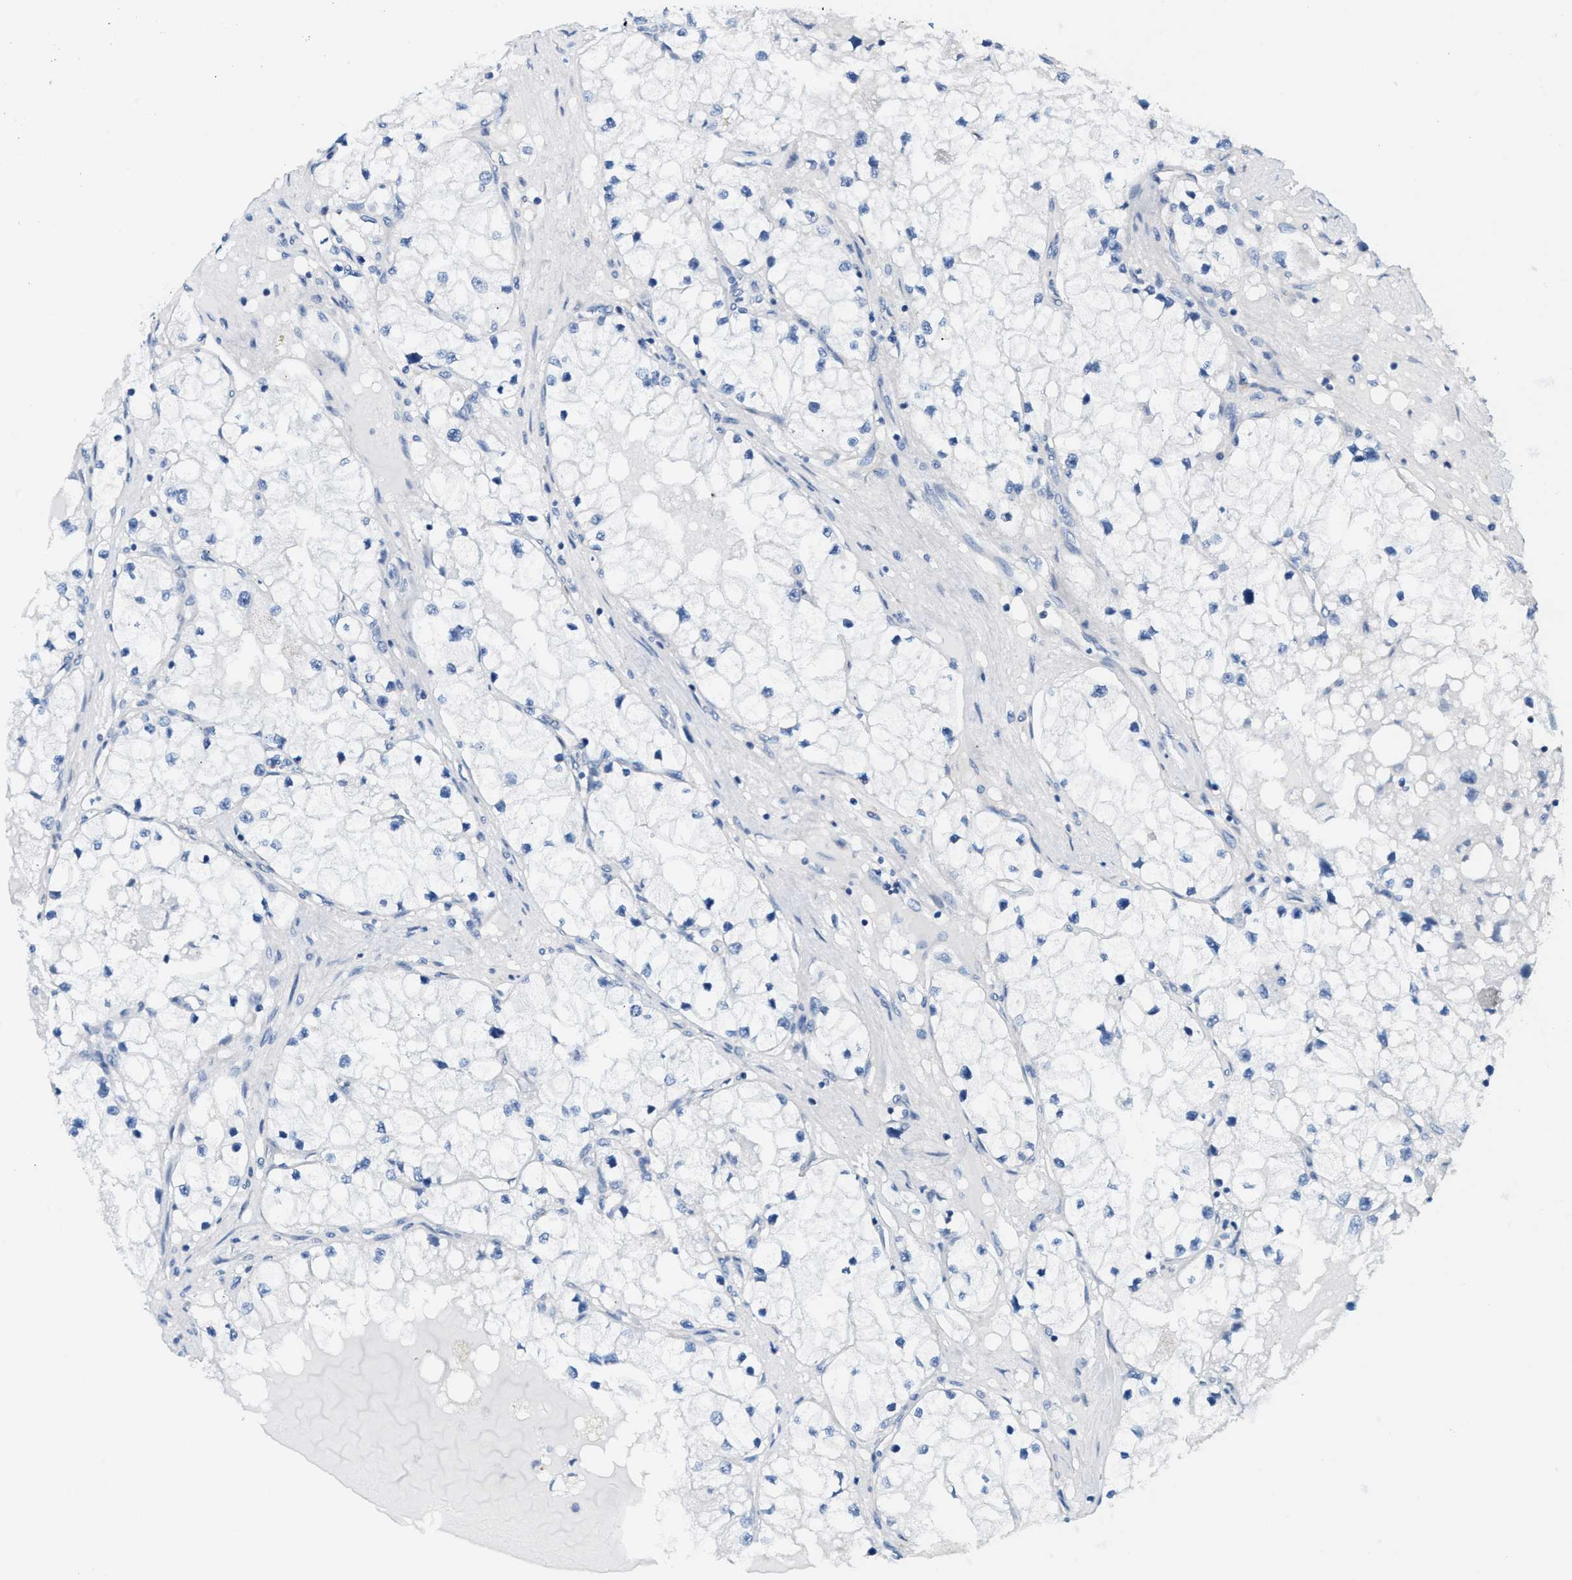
{"staining": {"intensity": "negative", "quantity": "none", "location": "none"}, "tissue": "renal cancer", "cell_type": "Tumor cells", "image_type": "cancer", "snomed": [{"axis": "morphology", "description": "Adenocarcinoma, NOS"}, {"axis": "topography", "description": "Kidney"}], "caption": "This is an IHC histopathology image of human renal adenocarcinoma. There is no positivity in tumor cells.", "gene": "MPP3", "patient": {"sex": "male", "age": 68}}